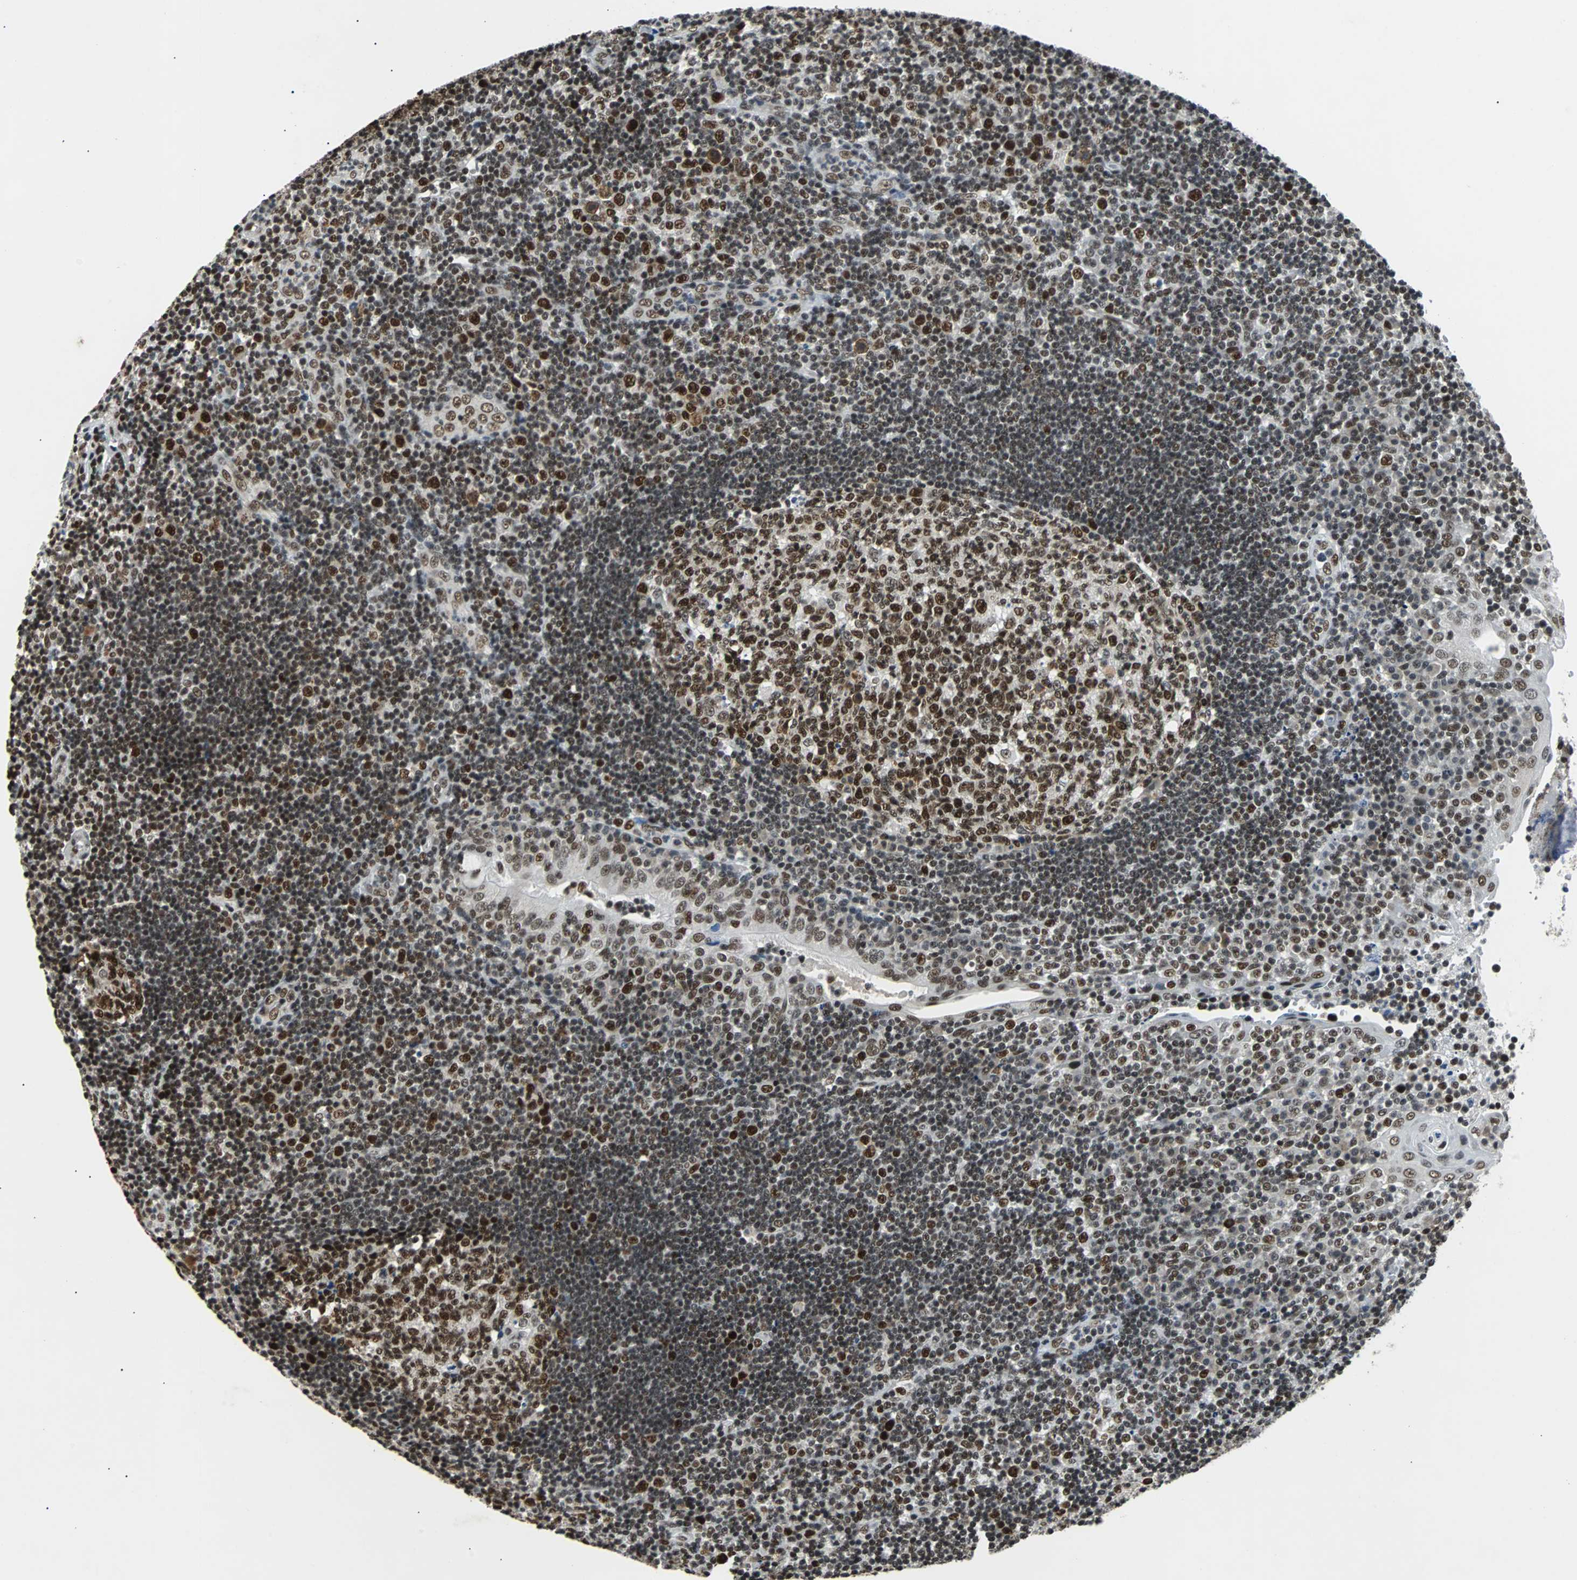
{"staining": {"intensity": "strong", "quantity": ">75%", "location": "nuclear"}, "tissue": "tonsil", "cell_type": "Germinal center cells", "image_type": "normal", "snomed": [{"axis": "morphology", "description": "Normal tissue, NOS"}, {"axis": "topography", "description": "Tonsil"}], "caption": "A high-resolution image shows IHC staining of normal tonsil, which displays strong nuclear expression in approximately >75% of germinal center cells. Nuclei are stained in blue.", "gene": "GATAD2A", "patient": {"sex": "female", "age": 40}}